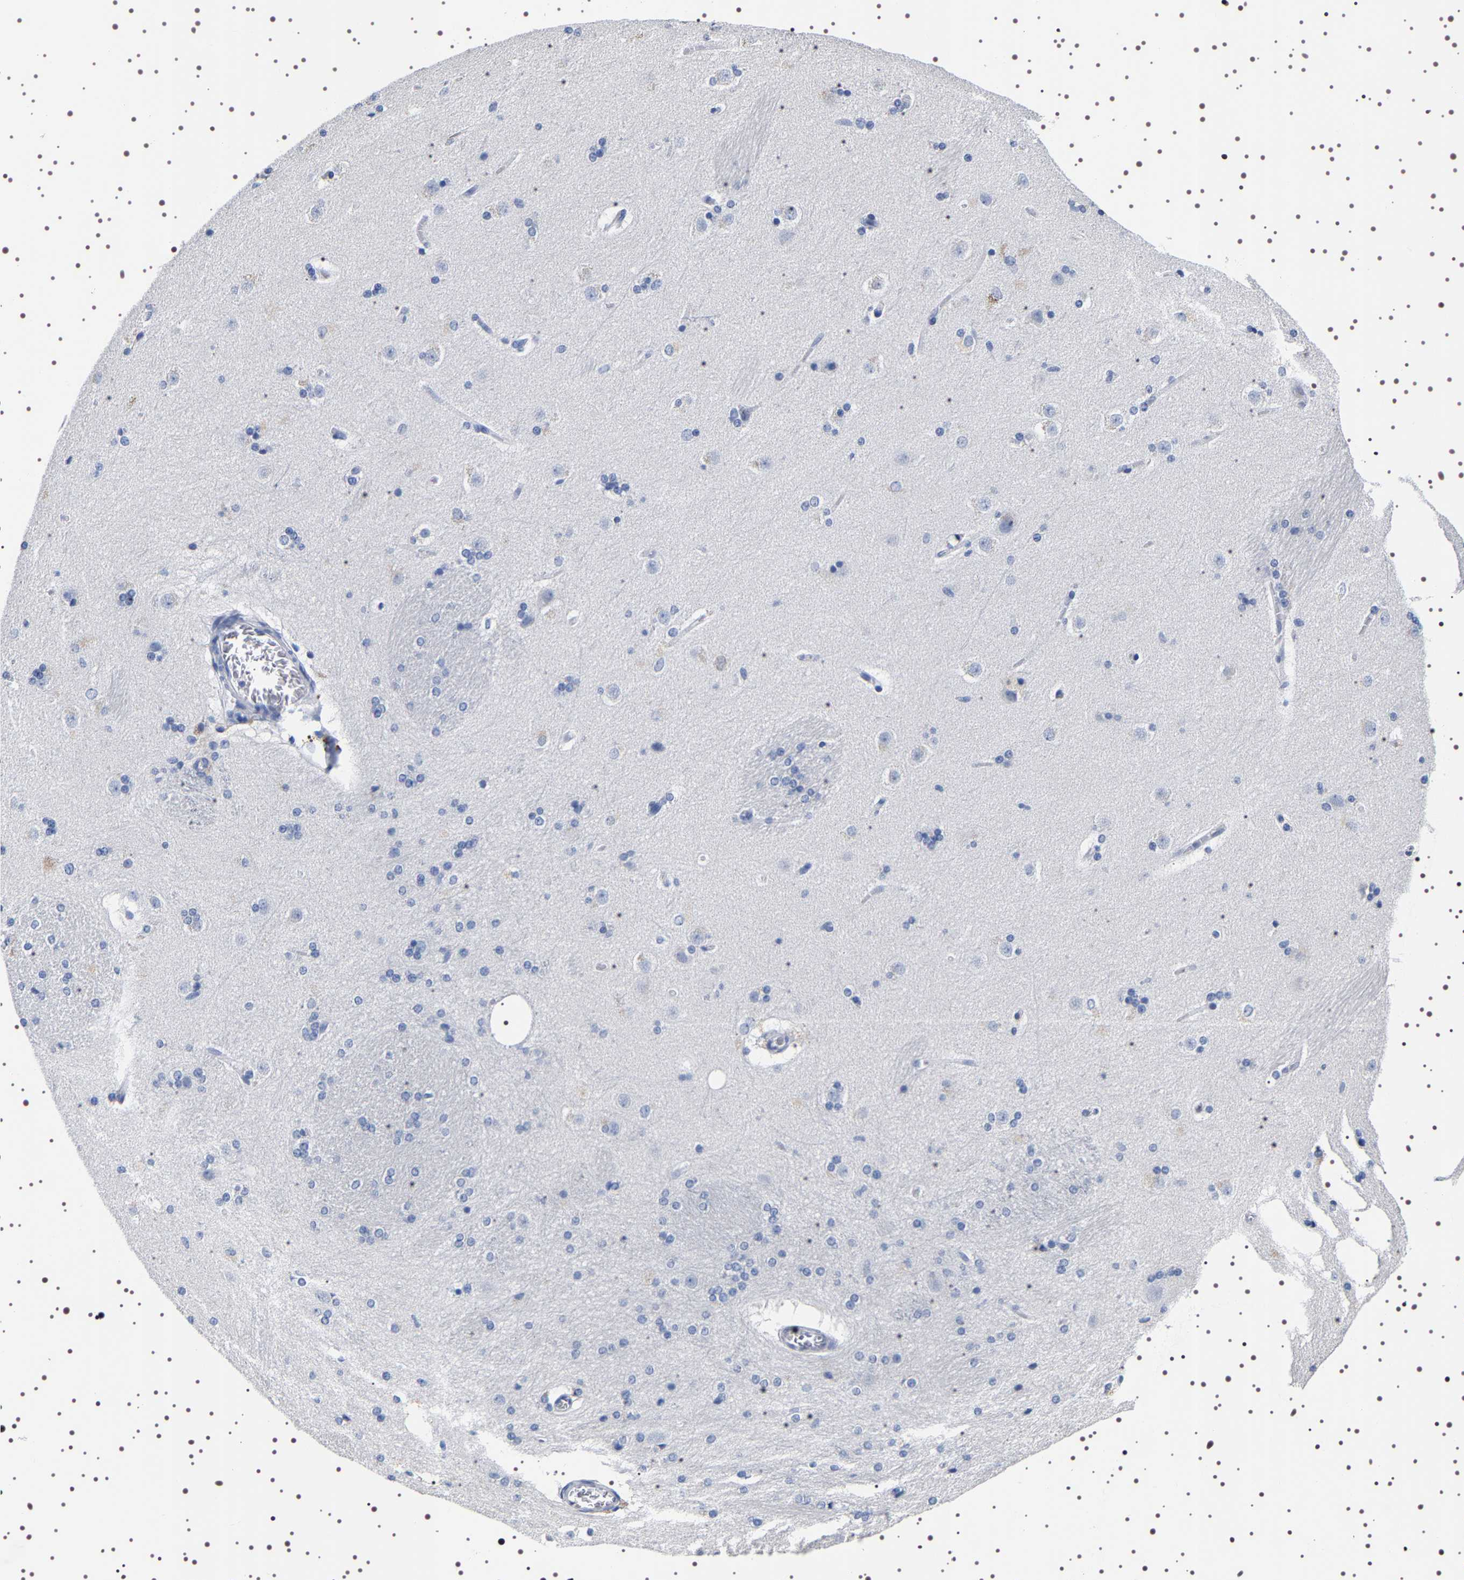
{"staining": {"intensity": "negative", "quantity": "none", "location": "none"}, "tissue": "caudate", "cell_type": "Glial cells", "image_type": "normal", "snomed": [{"axis": "morphology", "description": "Normal tissue, NOS"}, {"axis": "topography", "description": "Lateral ventricle wall"}], "caption": "Immunohistochemical staining of unremarkable caudate shows no significant expression in glial cells.", "gene": "UBQLN3", "patient": {"sex": "female", "age": 19}}